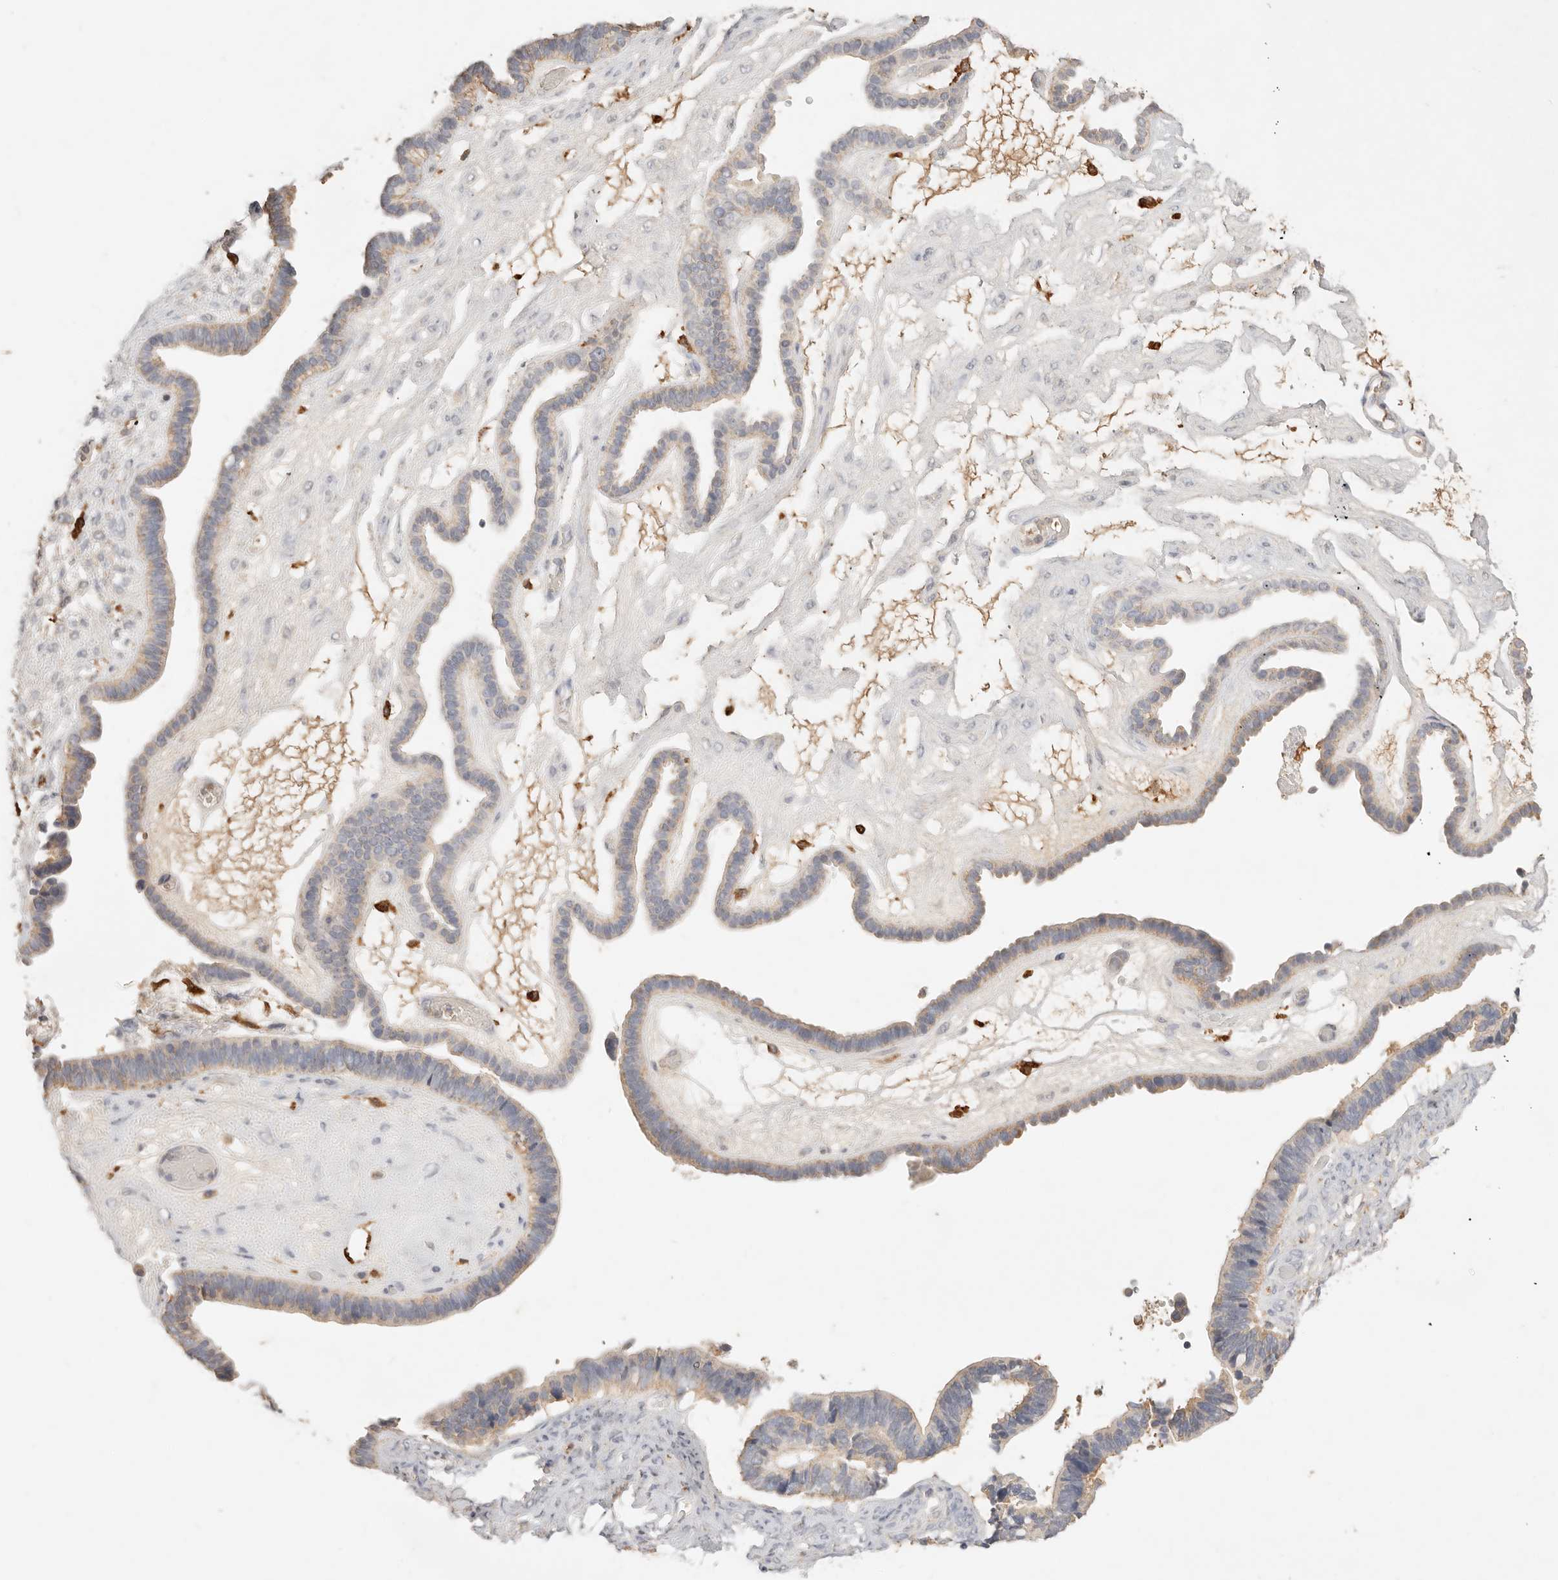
{"staining": {"intensity": "weak", "quantity": ">75%", "location": "cytoplasmic/membranous"}, "tissue": "ovarian cancer", "cell_type": "Tumor cells", "image_type": "cancer", "snomed": [{"axis": "morphology", "description": "Cystadenocarcinoma, serous, NOS"}, {"axis": "topography", "description": "Ovary"}], "caption": "Ovarian cancer (serous cystadenocarcinoma) stained for a protein (brown) demonstrates weak cytoplasmic/membranous positive staining in approximately >75% of tumor cells.", "gene": "HK2", "patient": {"sex": "female", "age": 56}}